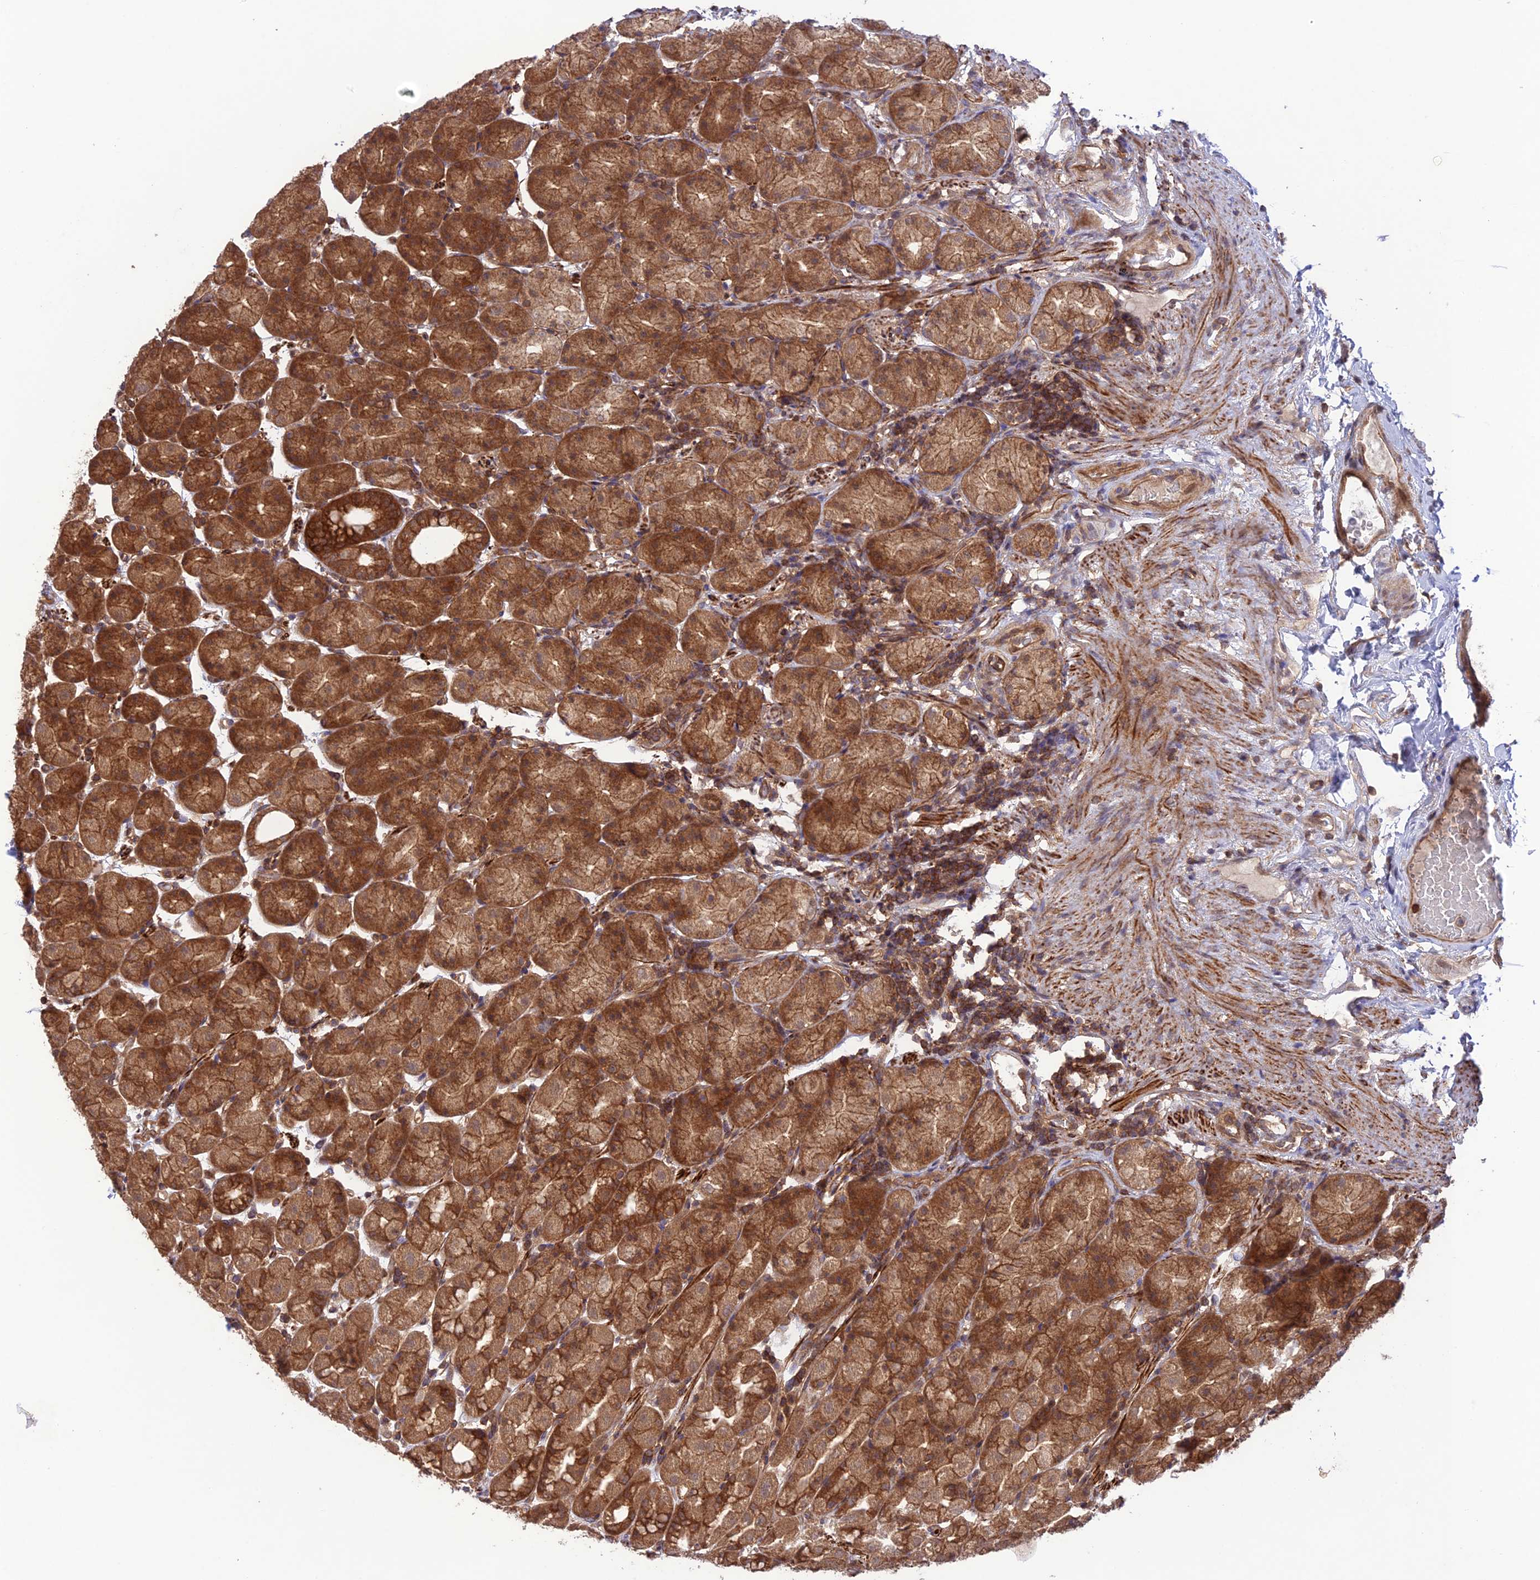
{"staining": {"intensity": "strong", "quantity": ">75%", "location": "cytoplasmic/membranous"}, "tissue": "stomach", "cell_type": "Glandular cells", "image_type": "normal", "snomed": [{"axis": "morphology", "description": "Normal tissue, NOS"}, {"axis": "topography", "description": "Stomach, upper"}], "caption": "Brown immunohistochemical staining in benign stomach demonstrates strong cytoplasmic/membranous positivity in about >75% of glandular cells. (Stains: DAB in brown, nuclei in blue, Microscopy: brightfield microscopy at high magnification).", "gene": "FCHSD1", "patient": {"sex": "male", "age": 68}}